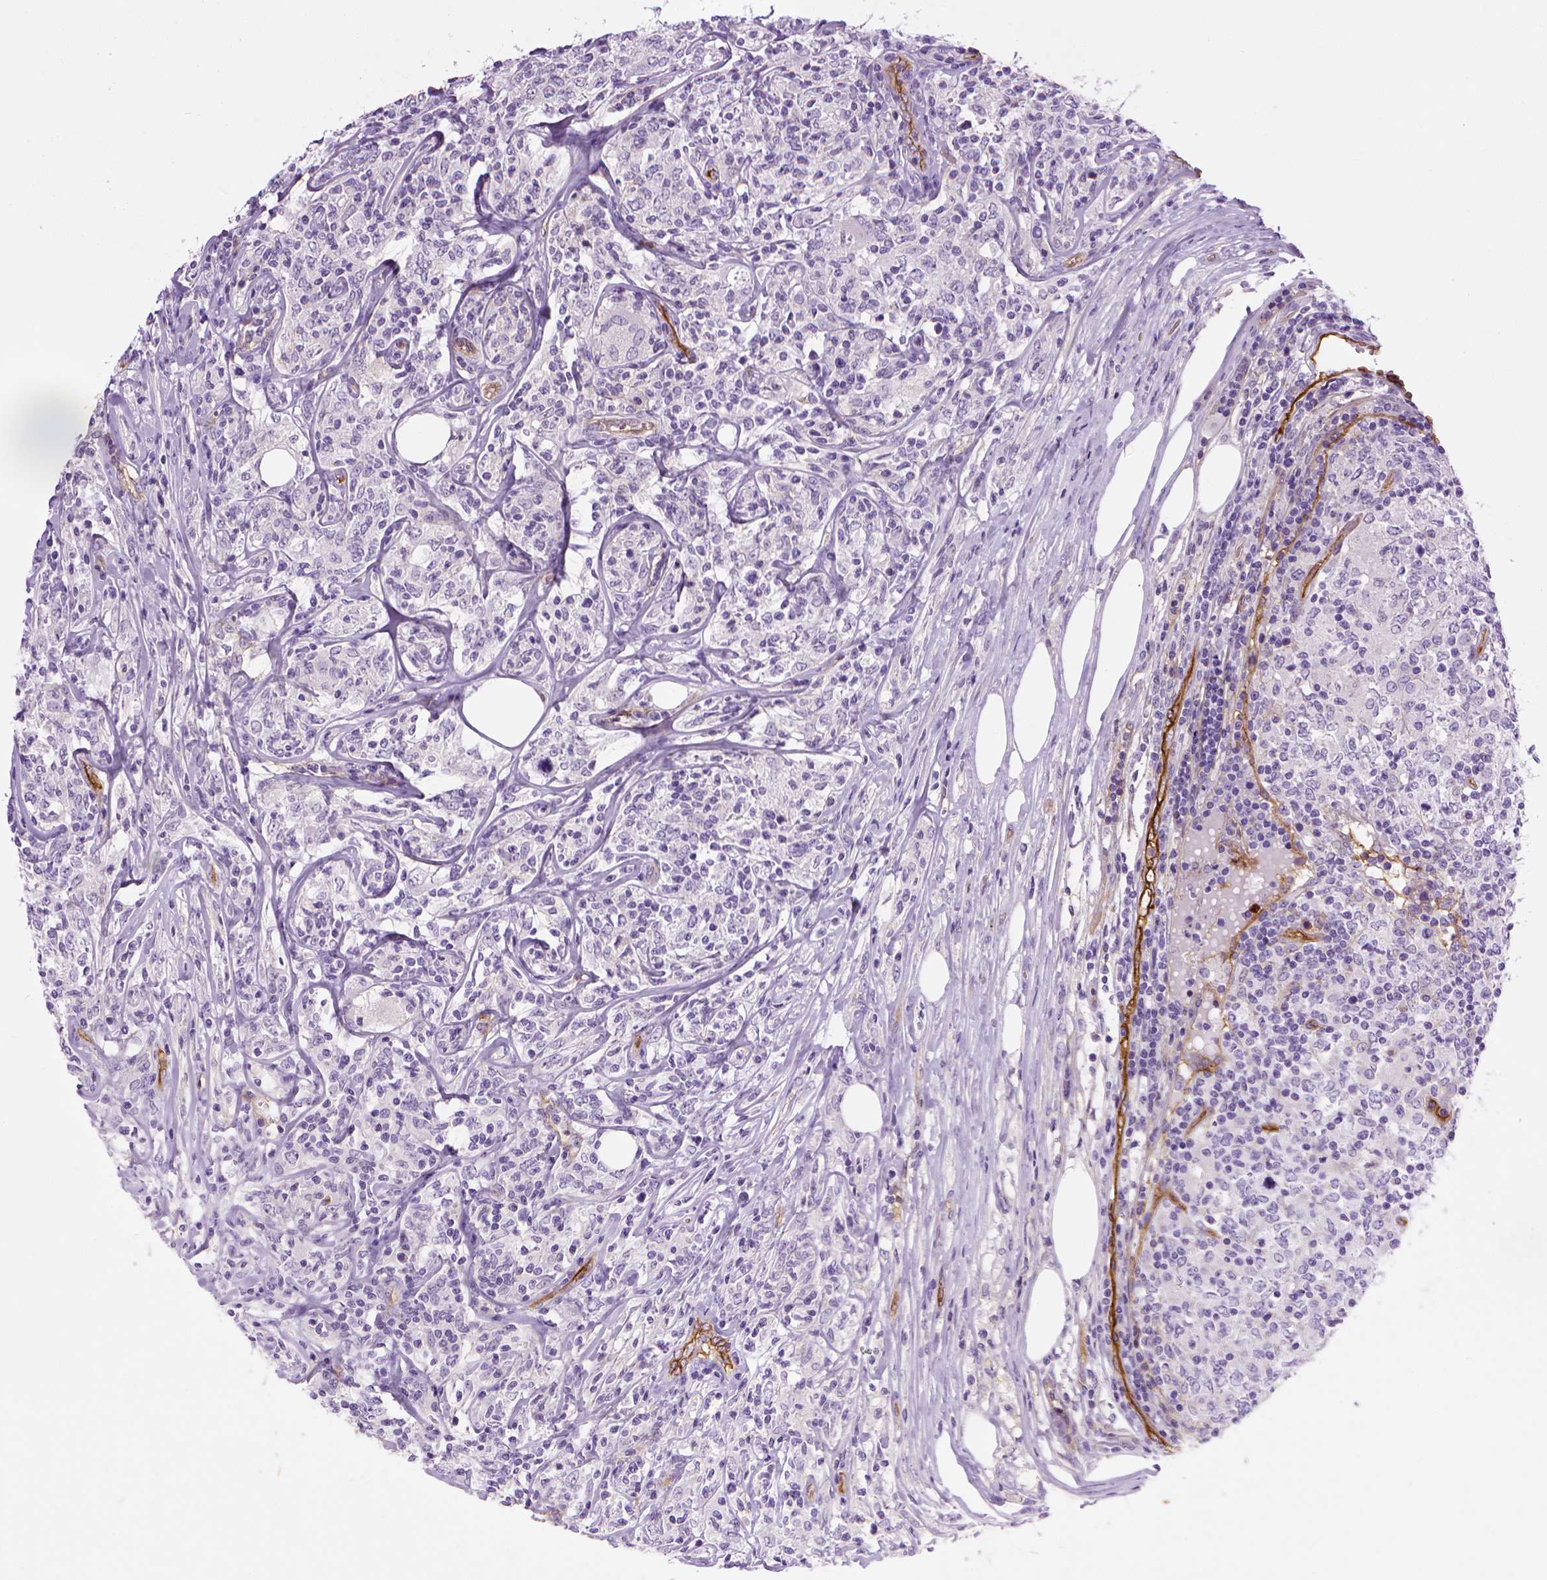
{"staining": {"intensity": "negative", "quantity": "none", "location": "none"}, "tissue": "lymphoma", "cell_type": "Tumor cells", "image_type": "cancer", "snomed": [{"axis": "morphology", "description": "Malignant lymphoma, non-Hodgkin's type, High grade"}, {"axis": "topography", "description": "Lymph node"}], "caption": "Image shows no significant protein positivity in tumor cells of malignant lymphoma, non-Hodgkin's type (high-grade).", "gene": "ENG", "patient": {"sex": "female", "age": 84}}